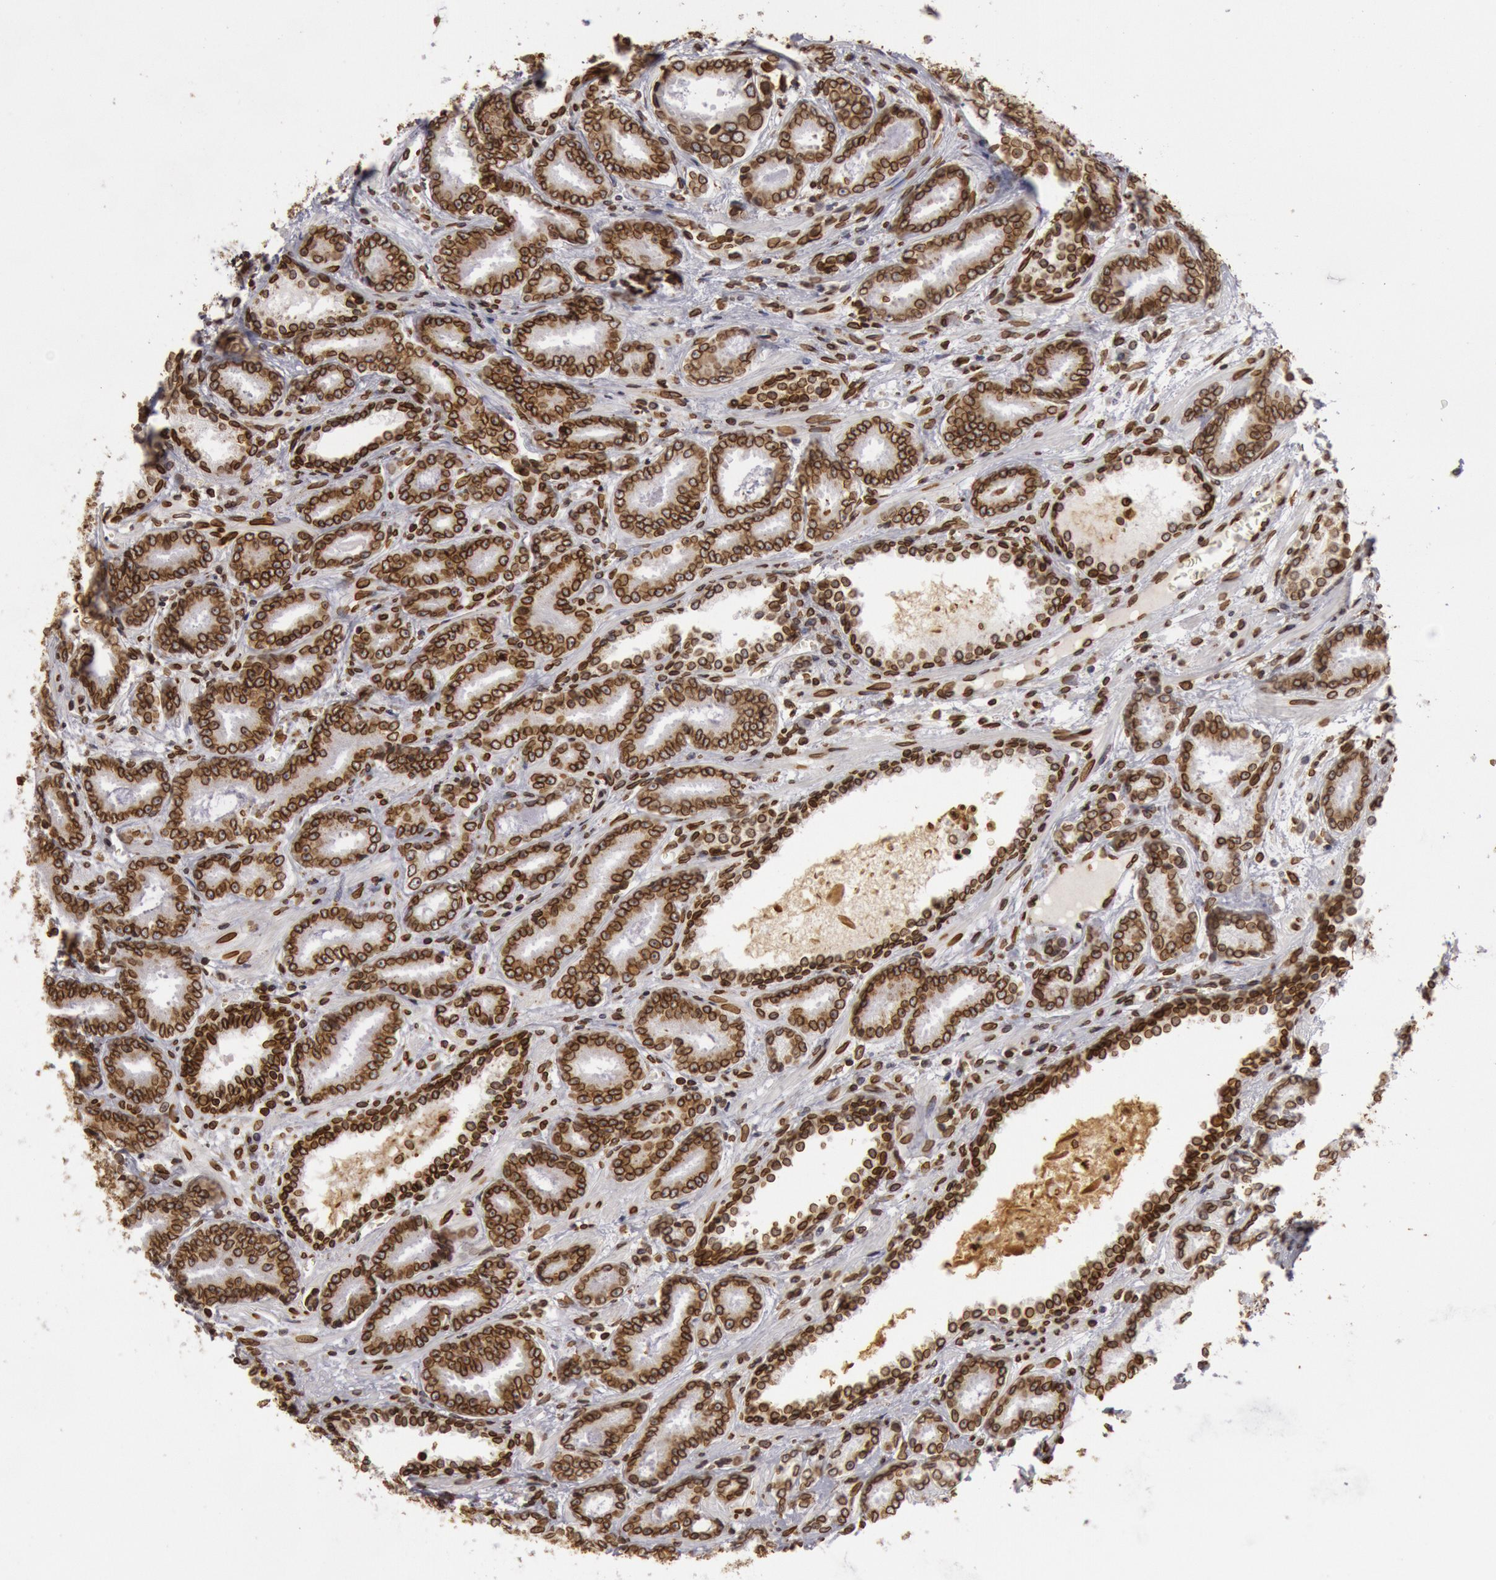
{"staining": {"intensity": "strong", "quantity": ">75%", "location": "nuclear"}, "tissue": "prostate cancer", "cell_type": "Tumor cells", "image_type": "cancer", "snomed": [{"axis": "morphology", "description": "Adenocarcinoma, Low grade"}, {"axis": "topography", "description": "Prostate"}], "caption": "Immunohistochemistry photomicrograph of adenocarcinoma (low-grade) (prostate) stained for a protein (brown), which displays high levels of strong nuclear staining in about >75% of tumor cells.", "gene": "SUN2", "patient": {"sex": "male", "age": 65}}